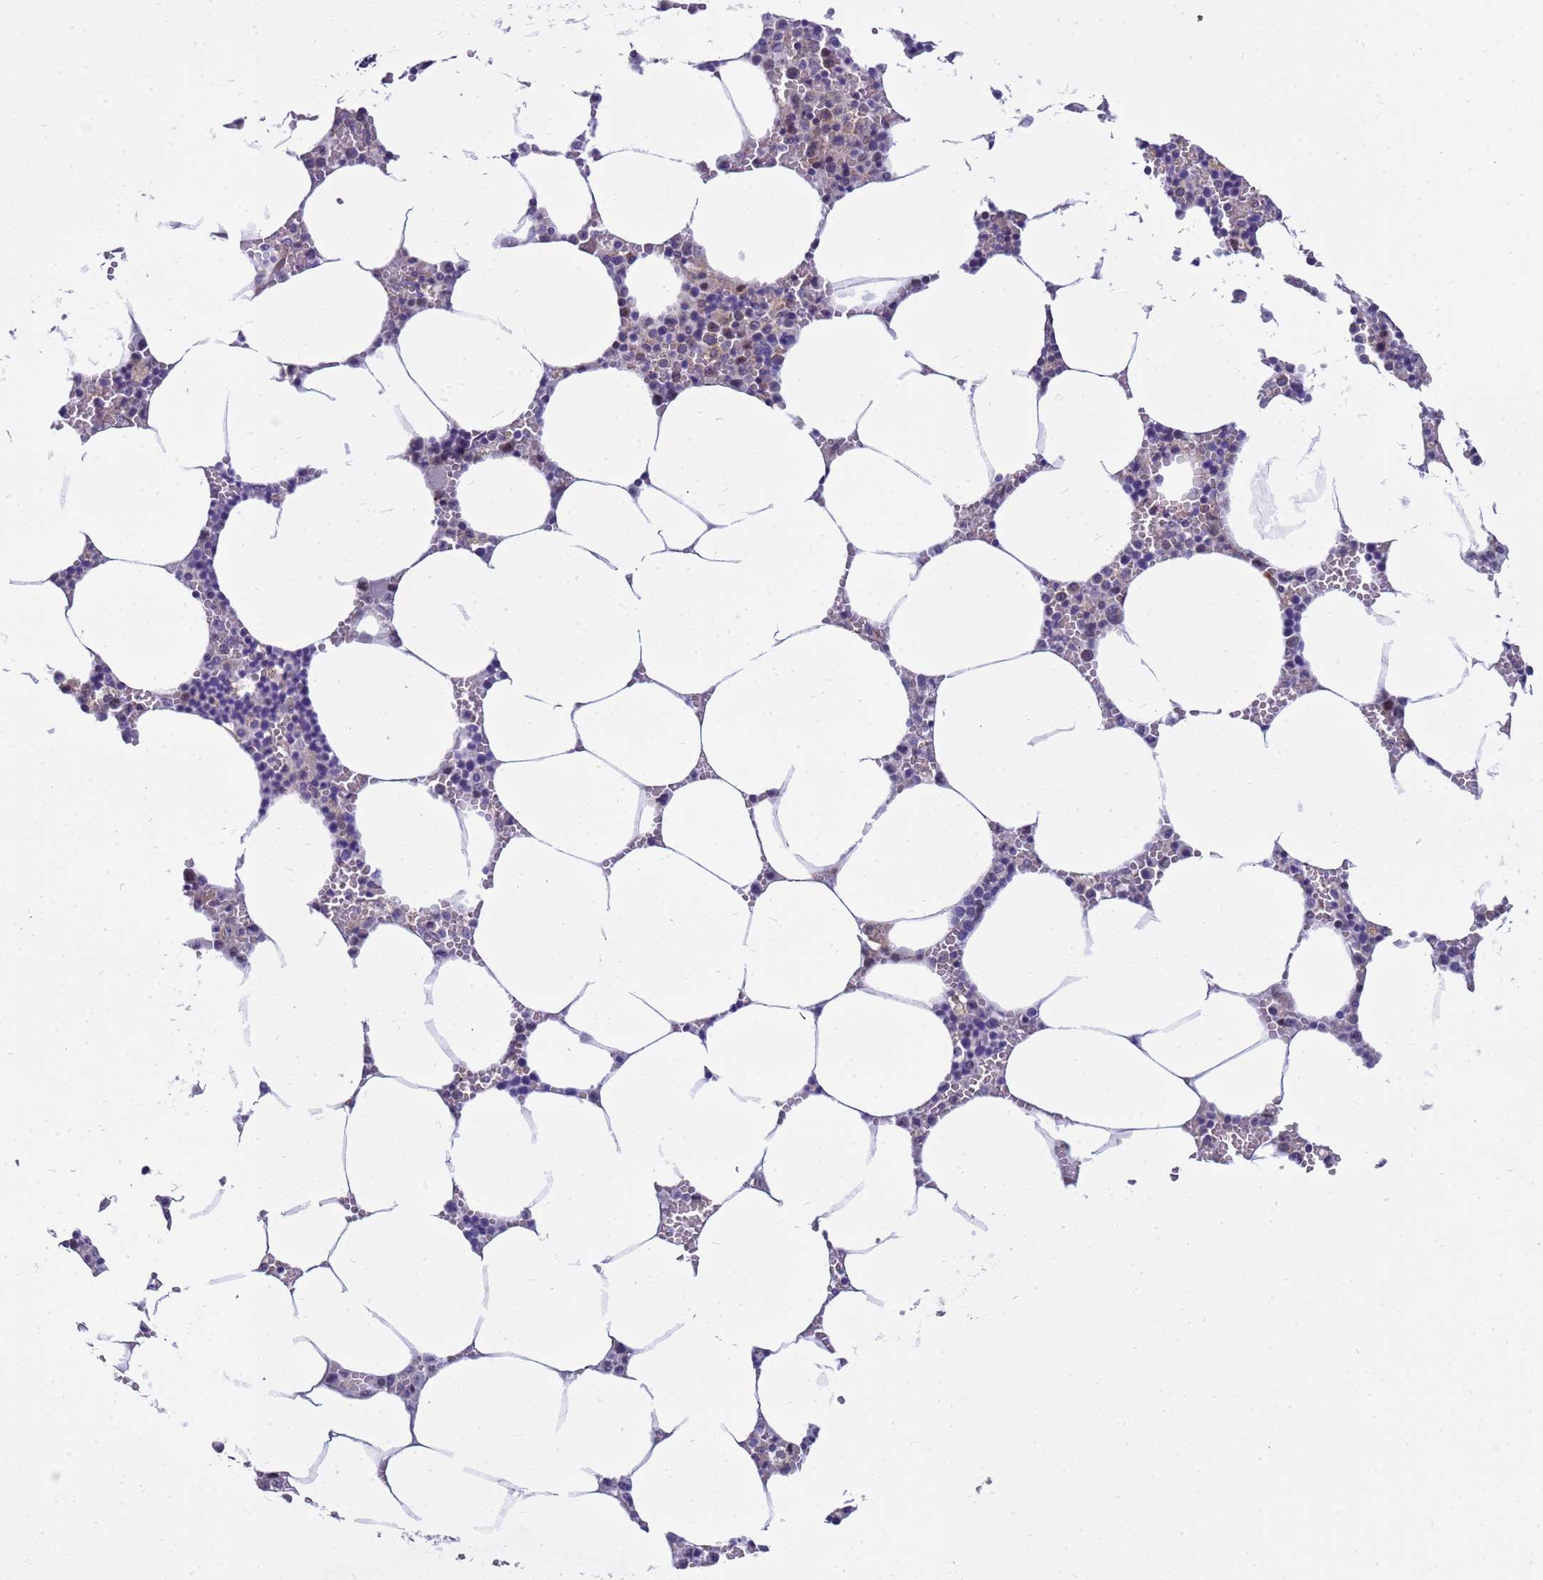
{"staining": {"intensity": "negative", "quantity": "none", "location": "none"}, "tissue": "bone marrow", "cell_type": "Hematopoietic cells", "image_type": "normal", "snomed": [{"axis": "morphology", "description": "Normal tissue, NOS"}, {"axis": "topography", "description": "Bone marrow"}], "caption": "The photomicrograph shows no staining of hematopoietic cells in unremarkable bone marrow.", "gene": "LRATD1", "patient": {"sex": "male", "age": 70}}